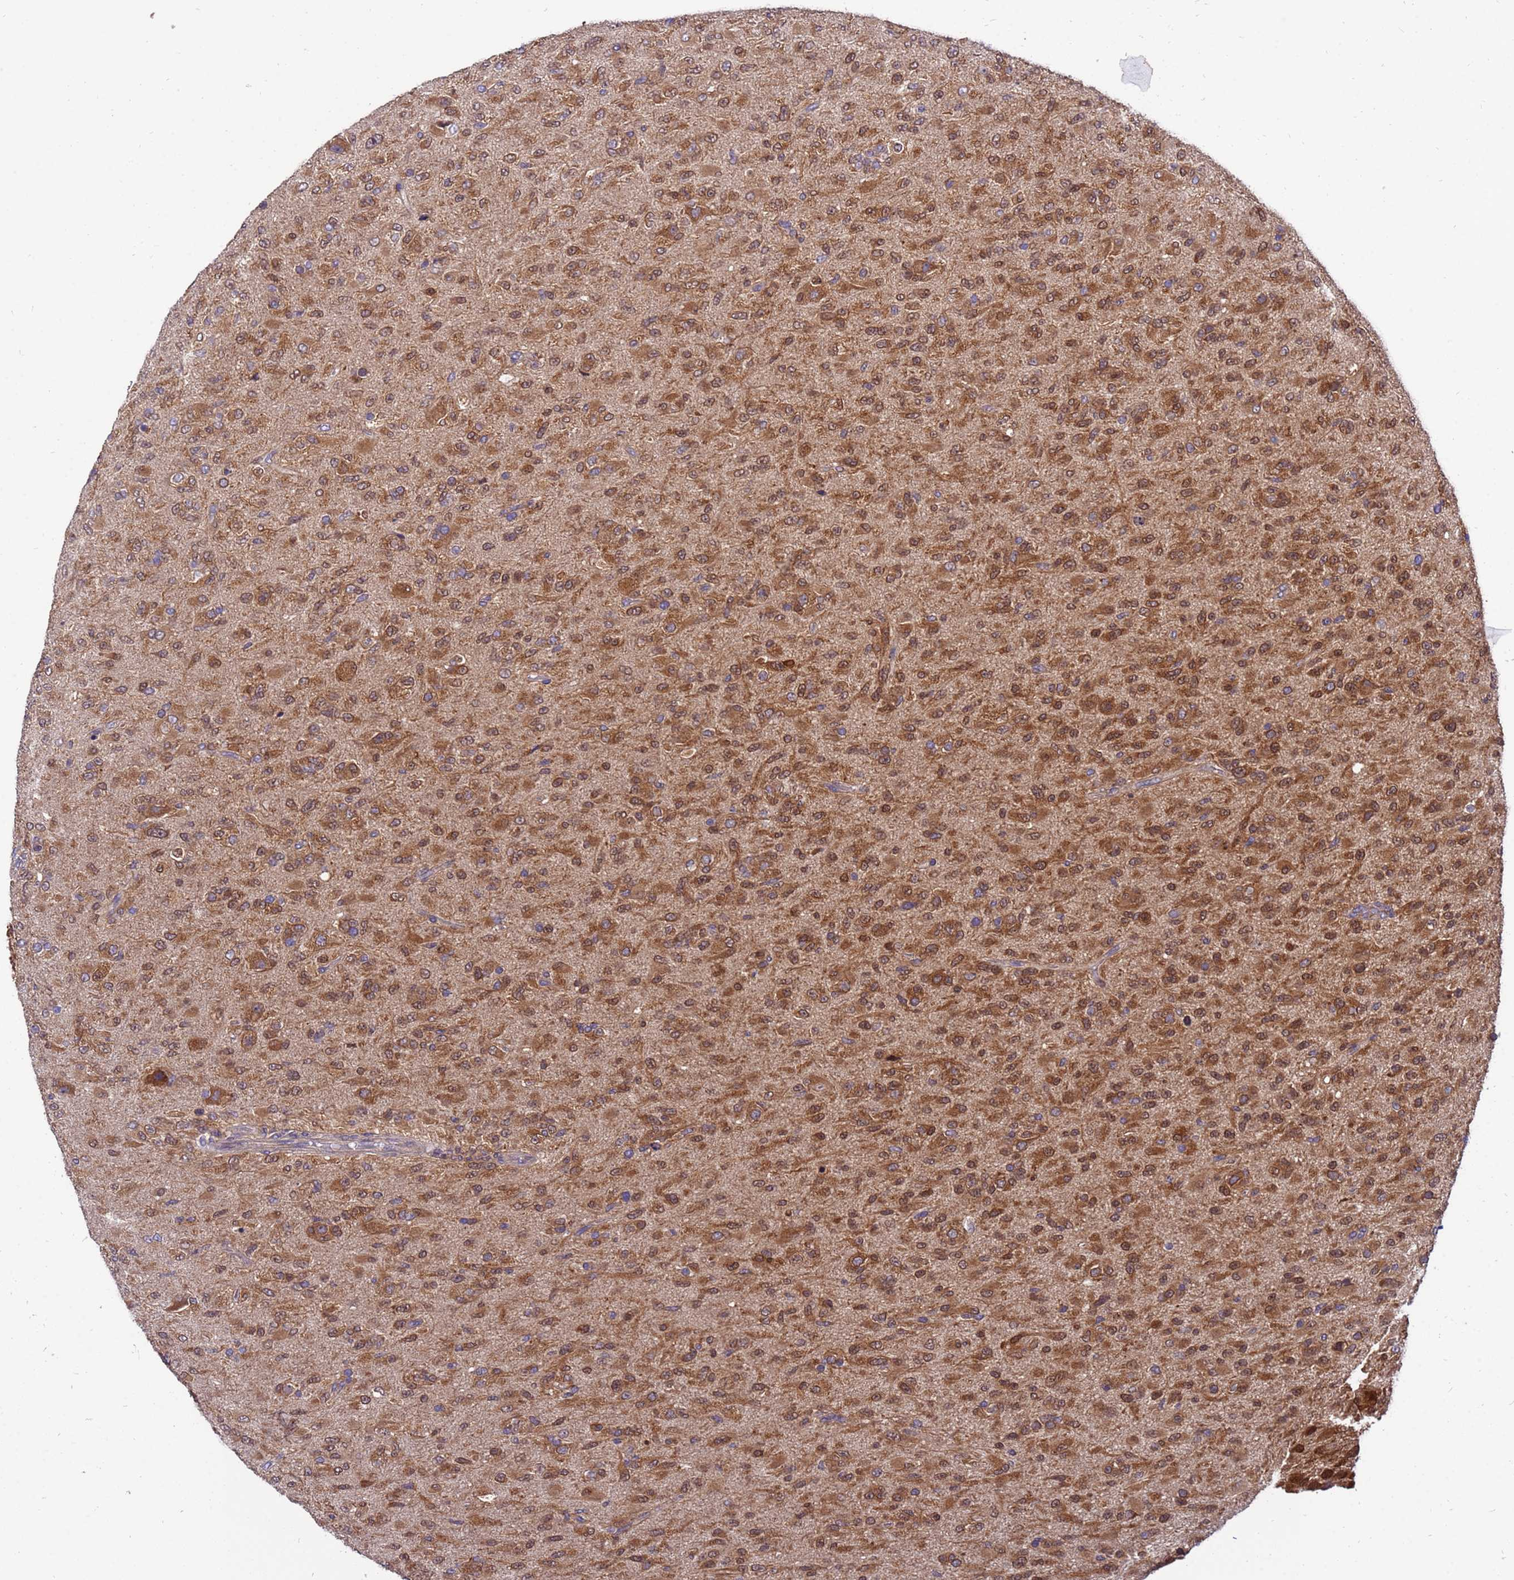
{"staining": {"intensity": "moderate", "quantity": ">75%", "location": "cytoplasmic/membranous,nuclear"}, "tissue": "glioma", "cell_type": "Tumor cells", "image_type": "cancer", "snomed": [{"axis": "morphology", "description": "Glioma, malignant, Low grade"}, {"axis": "topography", "description": "Brain"}], "caption": "Glioma stained with a brown dye exhibits moderate cytoplasmic/membranous and nuclear positive staining in about >75% of tumor cells.", "gene": "GET3", "patient": {"sex": "male", "age": 65}}